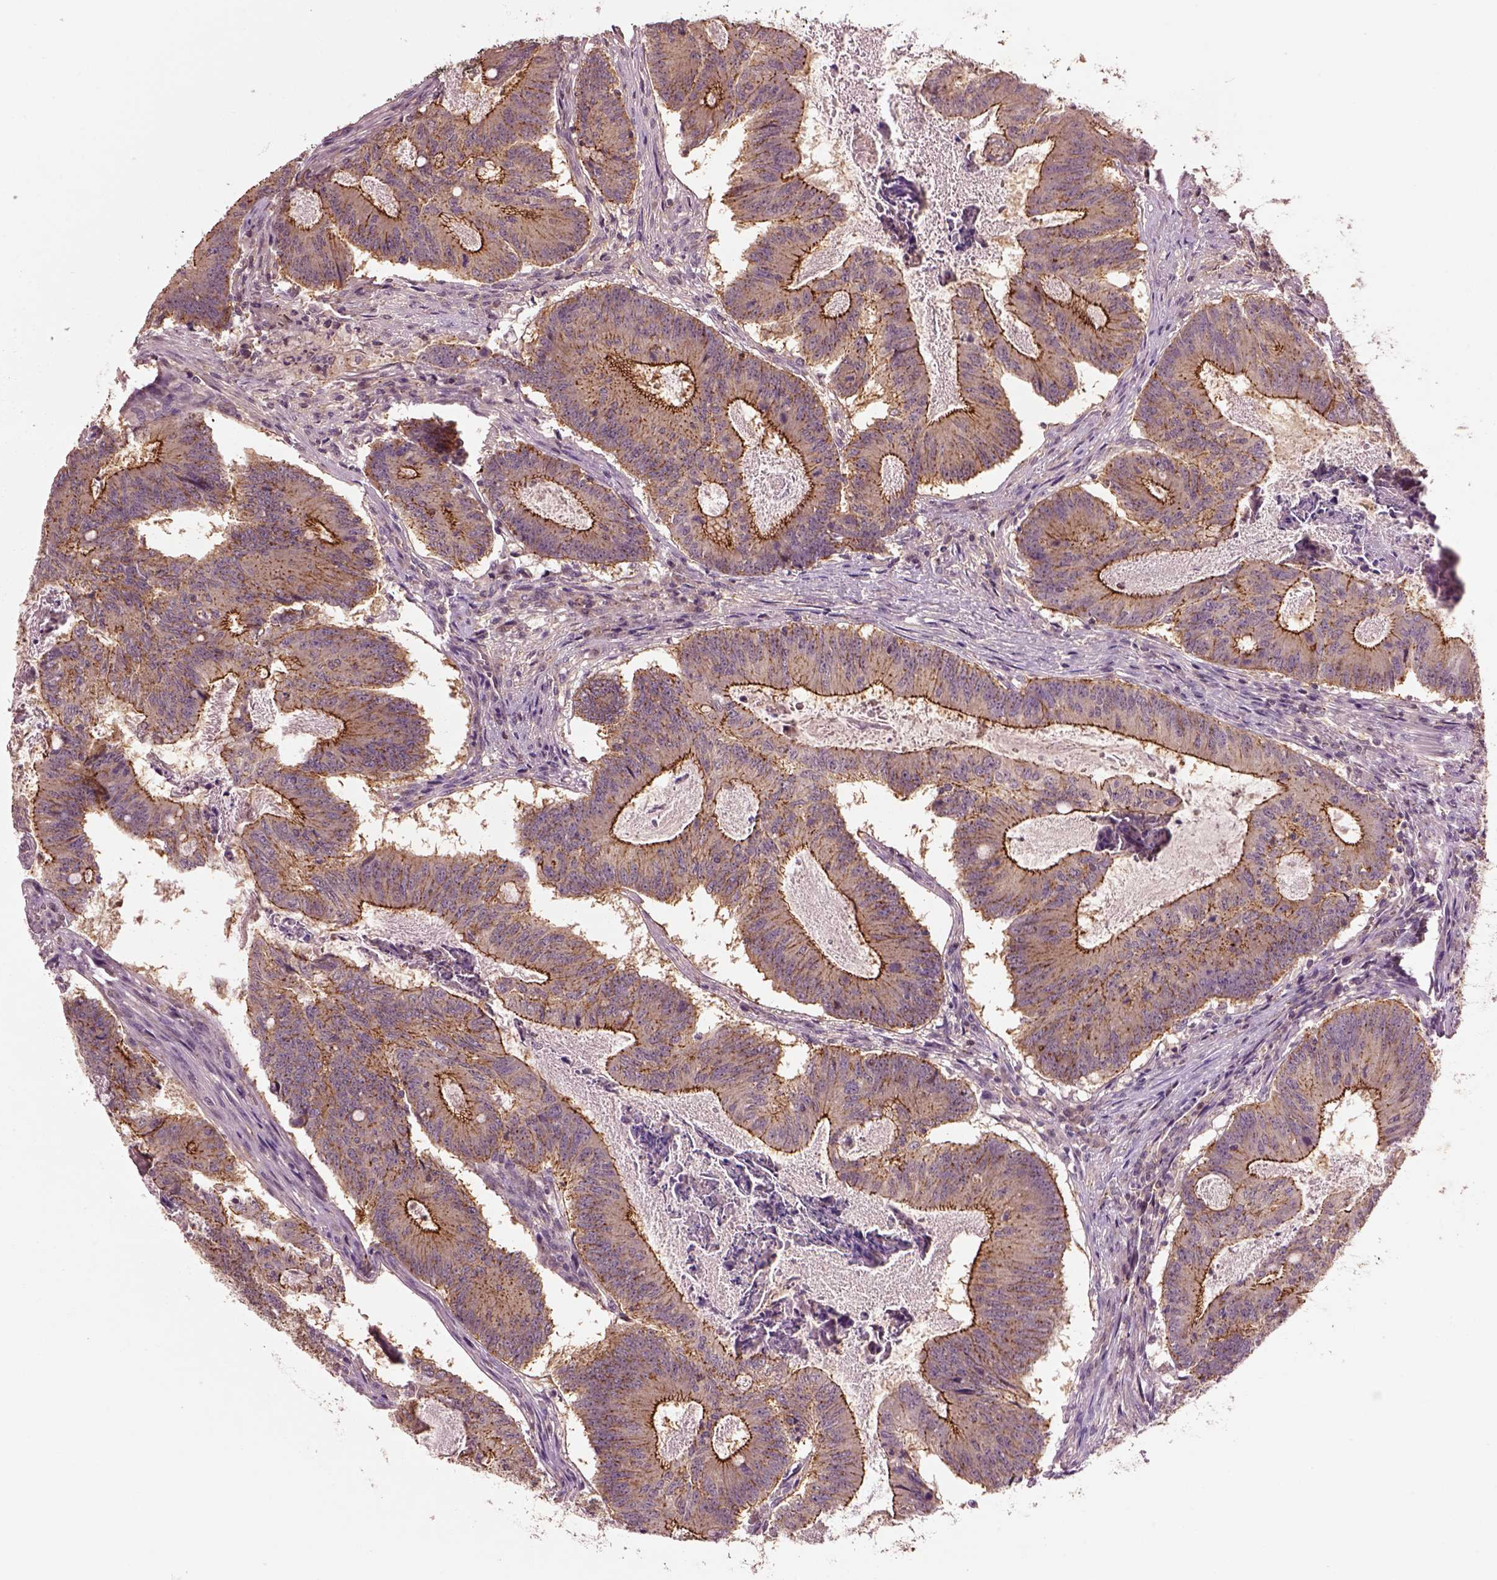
{"staining": {"intensity": "moderate", "quantity": ">75%", "location": "cytoplasmic/membranous"}, "tissue": "colorectal cancer", "cell_type": "Tumor cells", "image_type": "cancer", "snomed": [{"axis": "morphology", "description": "Adenocarcinoma, NOS"}, {"axis": "topography", "description": "Colon"}], "caption": "Adenocarcinoma (colorectal) tissue reveals moderate cytoplasmic/membranous positivity in about >75% of tumor cells, visualized by immunohistochemistry.", "gene": "MTHFS", "patient": {"sex": "female", "age": 70}}